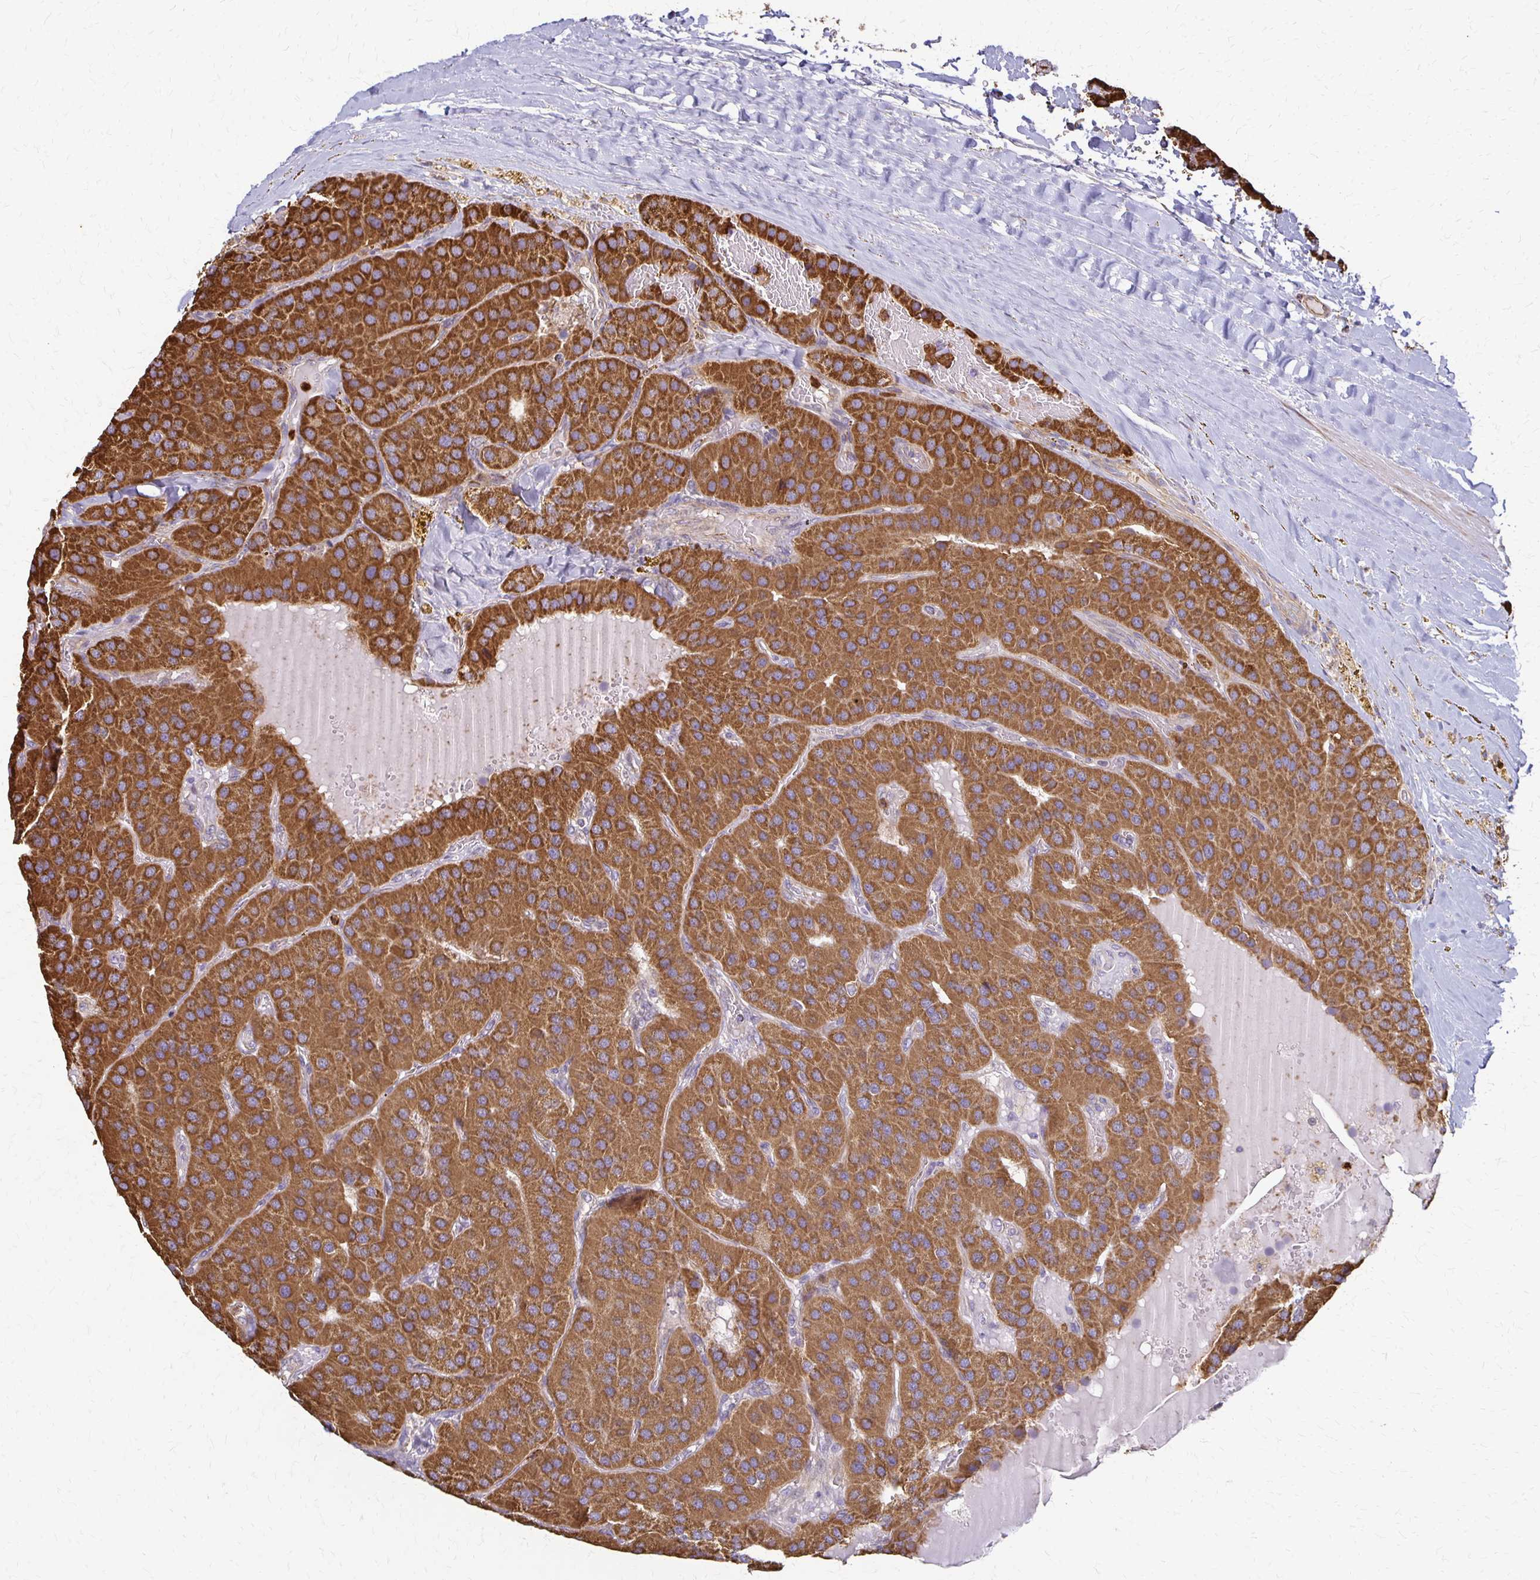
{"staining": {"intensity": "strong", "quantity": ">75%", "location": "cytoplasmic/membranous"}, "tissue": "parathyroid gland", "cell_type": "Glandular cells", "image_type": "normal", "snomed": [{"axis": "morphology", "description": "Normal tissue, NOS"}, {"axis": "morphology", "description": "Adenoma, NOS"}, {"axis": "topography", "description": "Parathyroid gland"}], "caption": "IHC photomicrograph of normal human parathyroid gland stained for a protein (brown), which demonstrates high levels of strong cytoplasmic/membranous expression in approximately >75% of glandular cells.", "gene": "EIF4EBP2", "patient": {"sex": "female", "age": 86}}